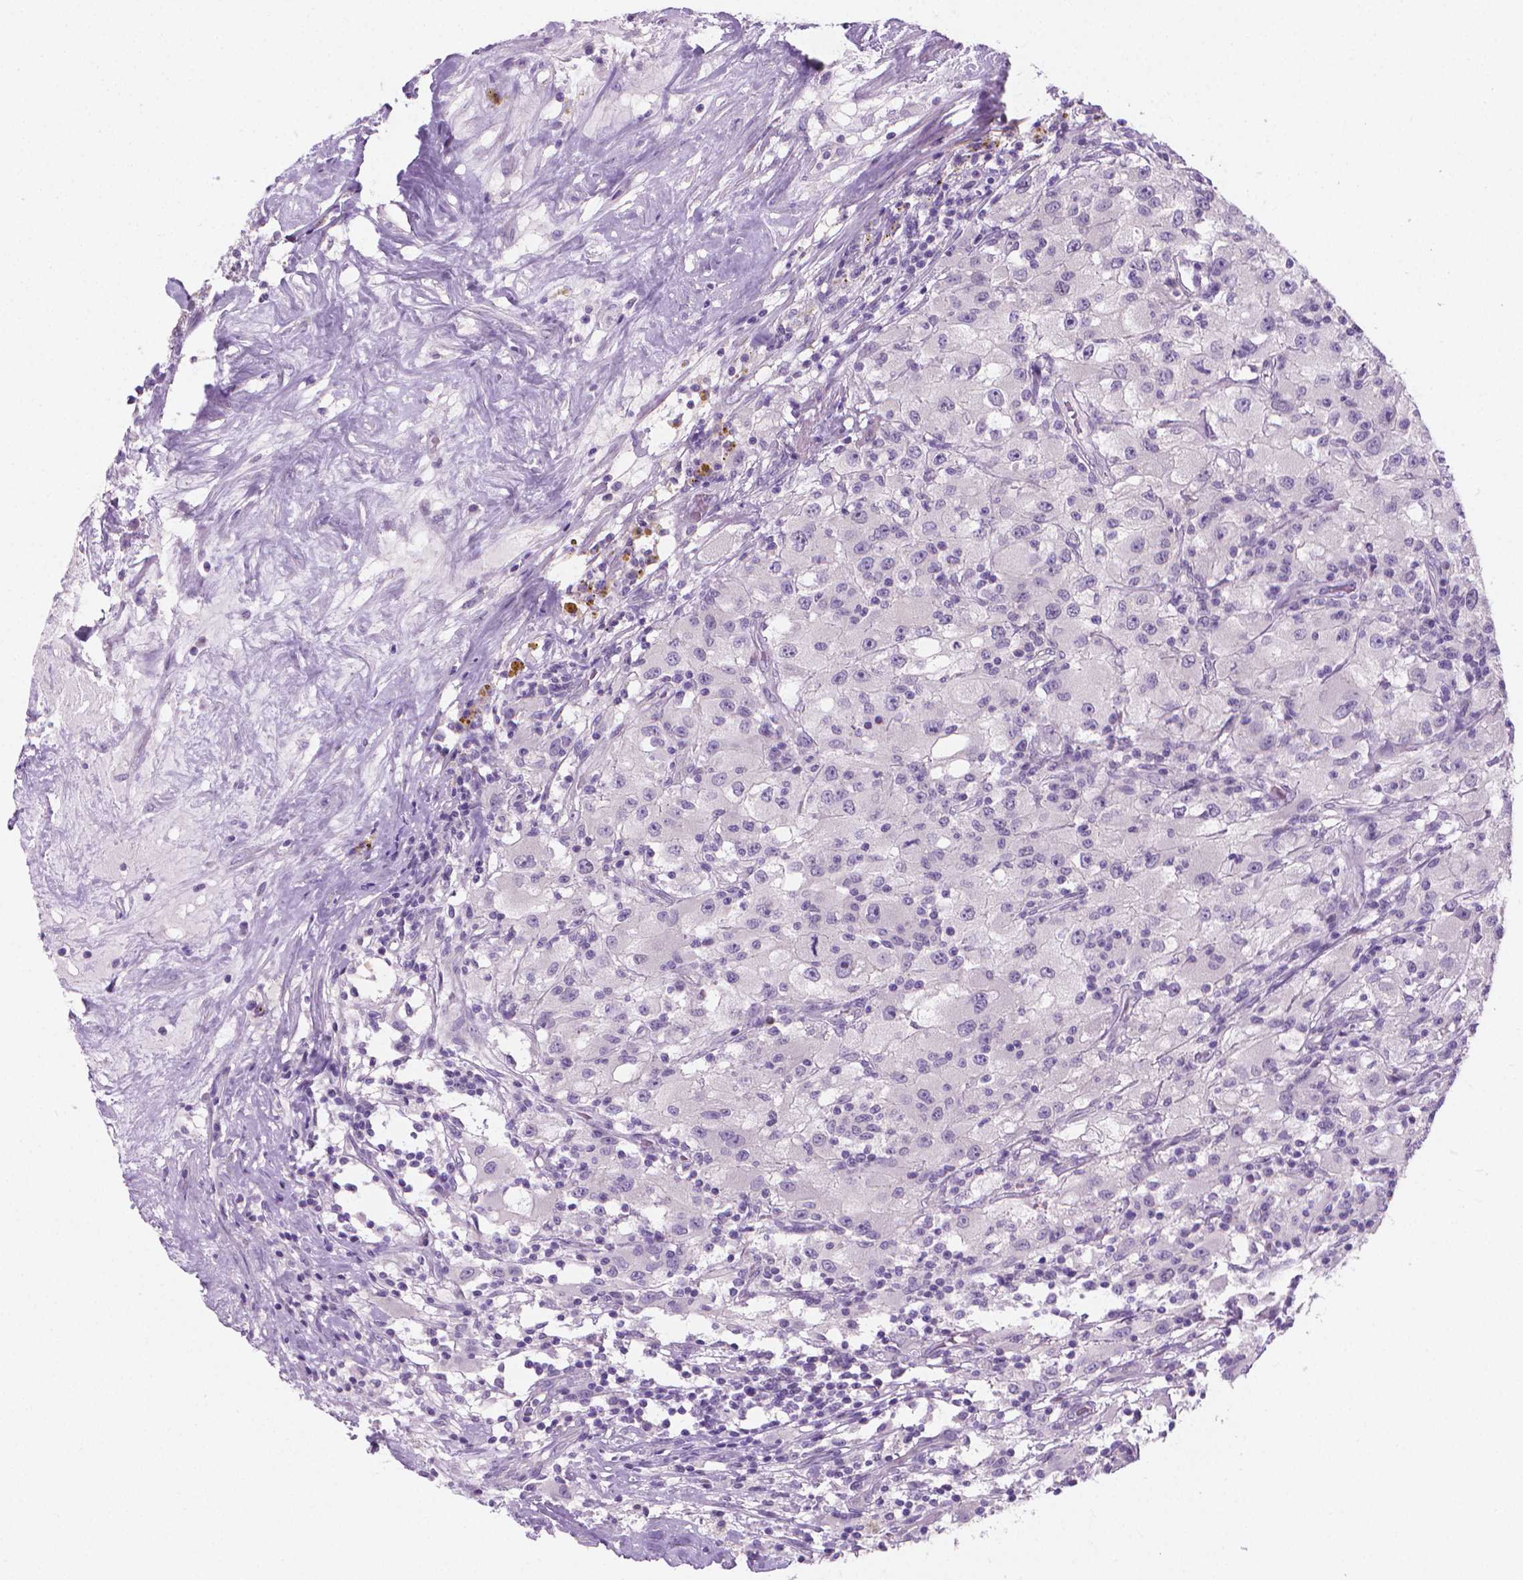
{"staining": {"intensity": "negative", "quantity": "none", "location": "none"}, "tissue": "renal cancer", "cell_type": "Tumor cells", "image_type": "cancer", "snomed": [{"axis": "morphology", "description": "Adenocarcinoma, NOS"}, {"axis": "topography", "description": "Kidney"}], "caption": "Immunohistochemical staining of renal cancer (adenocarcinoma) exhibits no significant expression in tumor cells.", "gene": "GSDMA", "patient": {"sex": "female", "age": 67}}